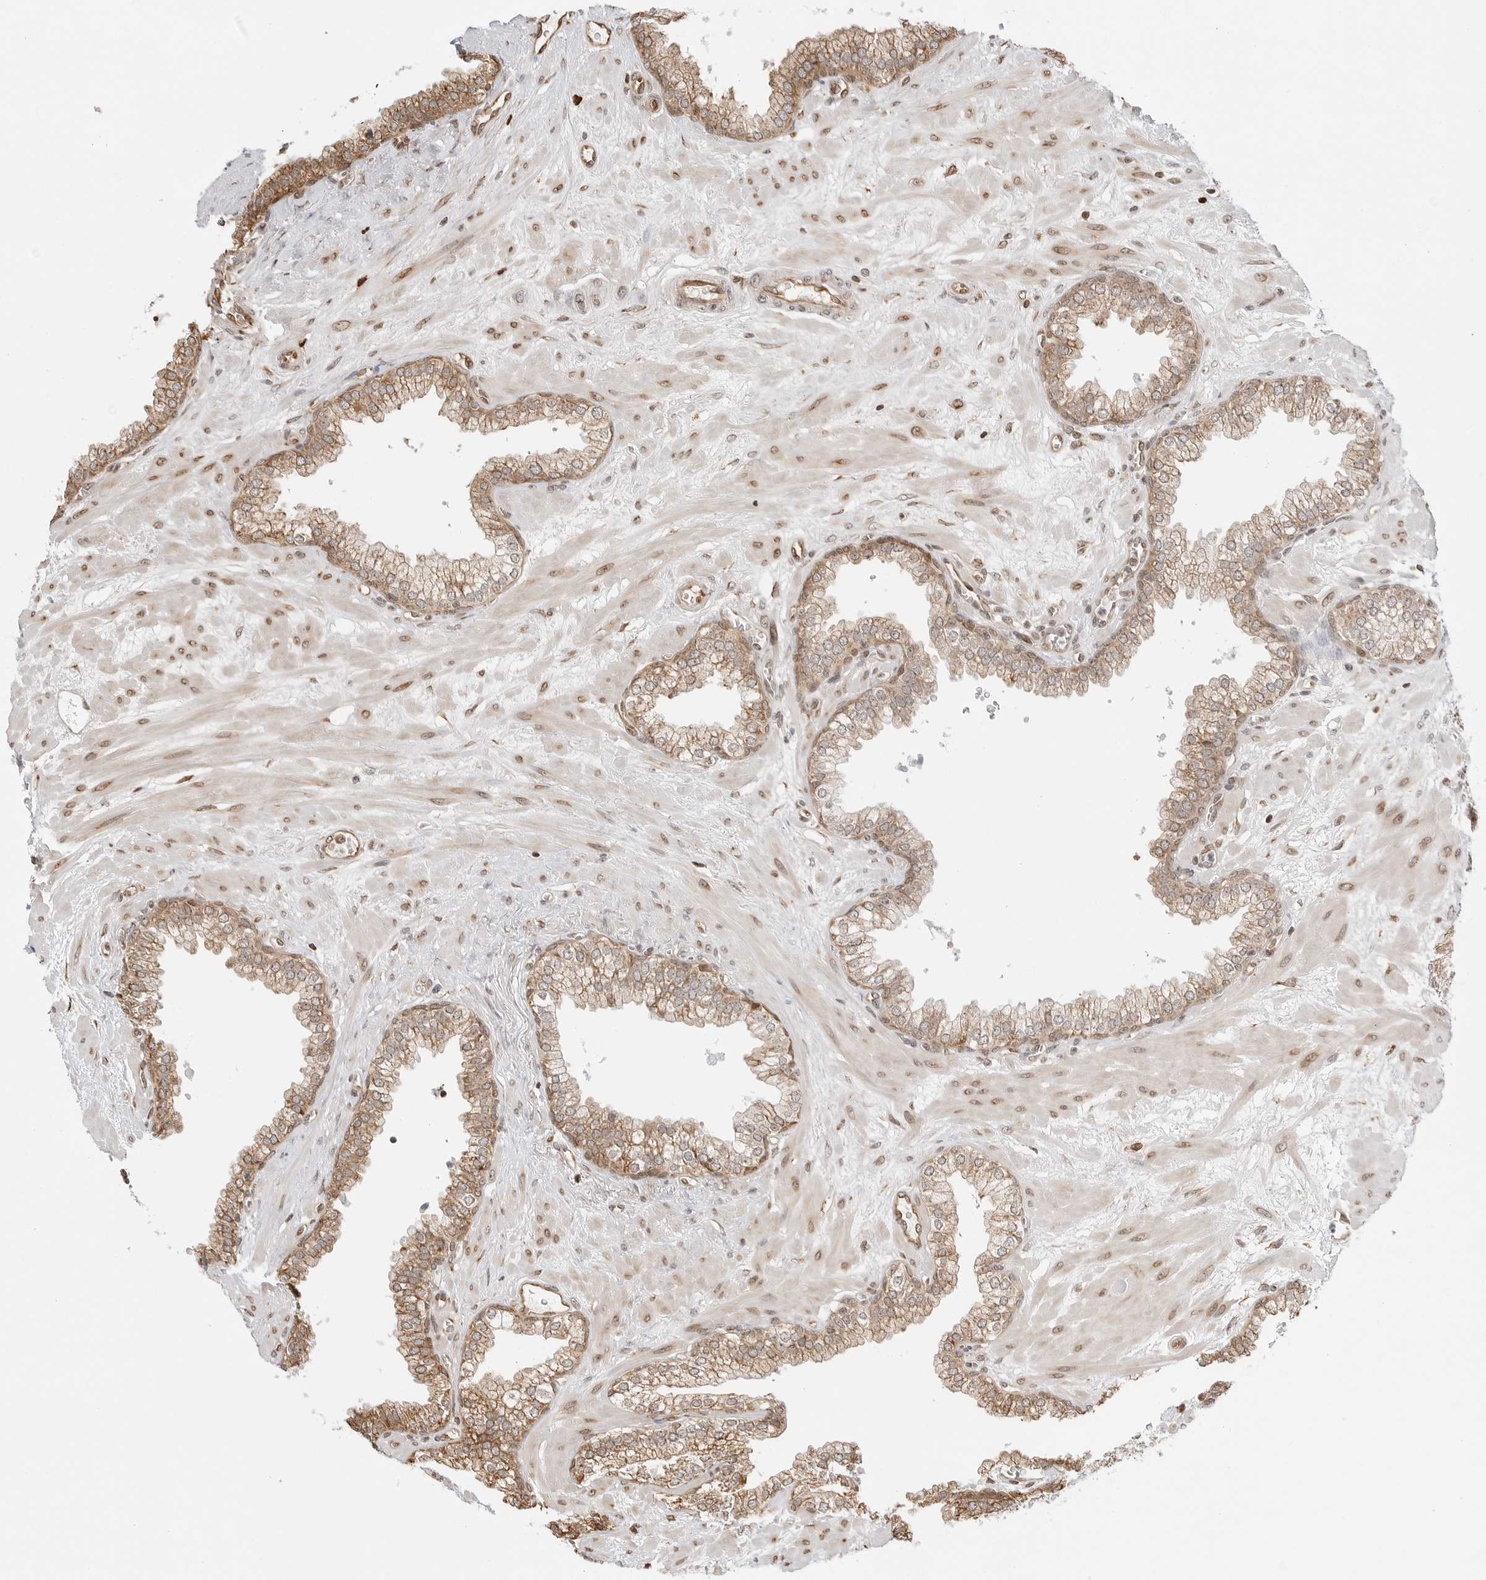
{"staining": {"intensity": "moderate", "quantity": ">75%", "location": "cytoplasmic/membranous"}, "tissue": "prostate", "cell_type": "Glandular cells", "image_type": "normal", "snomed": [{"axis": "morphology", "description": "Normal tissue, NOS"}, {"axis": "morphology", "description": "Urothelial carcinoma, Low grade"}, {"axis": "topography", "description": "Urinary bladder"}, {"axis": "topography", "description": "Prostate"}], "caption": "This micrograph displays benign prostate stained with immunohistochemistry (IHC) to label a protein in brown. The cytoplasmic/membranous of glandular cells show moderate positivity for the protein. Nuclei are counter-stained blue.", "gene": "FKBP14", "patient": {"sex": "male", "age": 60}}